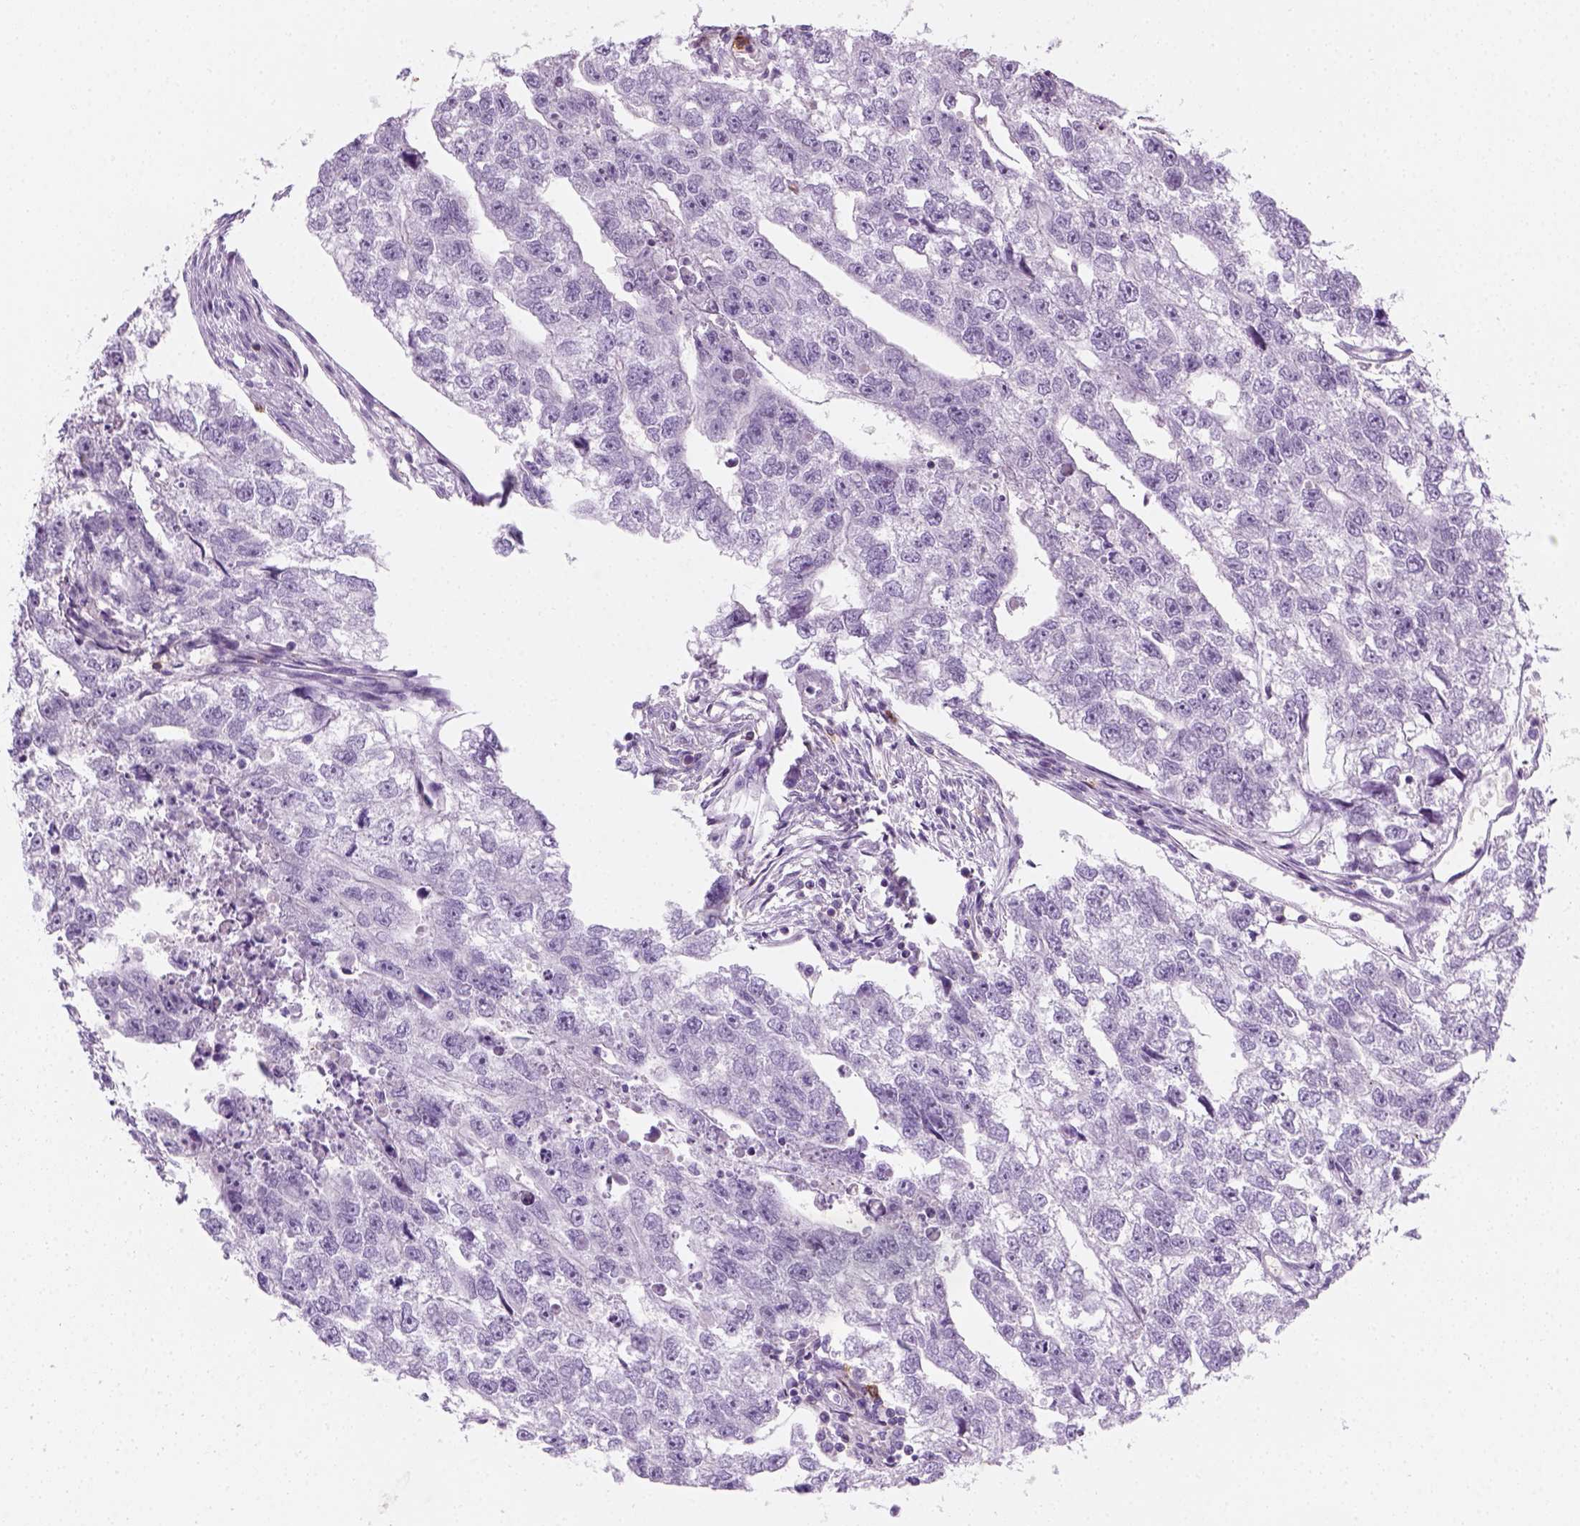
{"staining": {"intensity": "negative", "quantity": "none", "location": "none"}, "tissue": "testis cancer", "cell_type": "Tumor cells", "image_type": "cancer", "snomed": [{"axis": "morphology", "description": "Carcinoma, Embryonal, NOS"}, {"axis": "morphology", "description": "Teratoma, malignant, NOS"}, {"axis": "topography", "description": "Testis"}], "caption": "This is an IHC micrograph of human testis cancer (teratoma (malignant)). There is no staining in tumor cells.", "gene": "AQP3", "patient": {"sex": "male", "age": 44}}